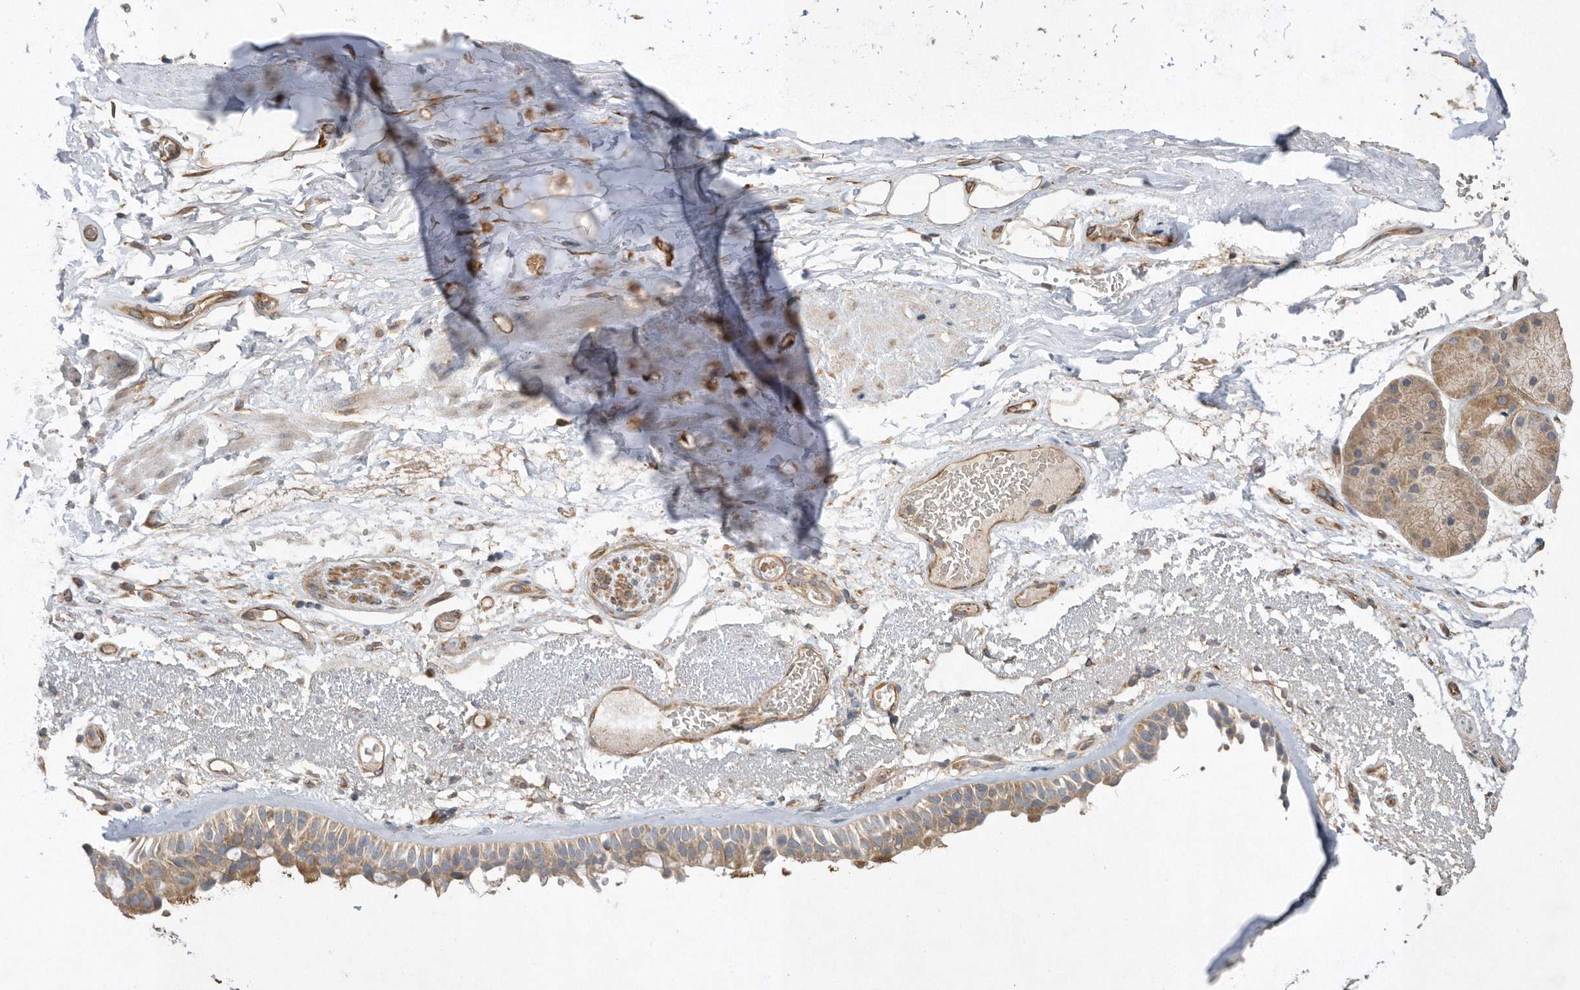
{"staining": {"intensity": "moderate", "quantity": "25%-75%", "location": "cytoplasmic/membranous"}, "tissue": "bronchus", "cell_type": "Respiratory epithelial cells", "image_type": "normal", "snomed": [{"axis": "morphology", "description": "Normal tissue, NOS"}, {"axis": "morphology", "description": "Squamous cell carcinoma, NOS"}, {"axis": "topography", "description": "Lymph node"}, {"axis": "topography", "description": "Bronchus"}, {"axis": "topography", "description": "Lung"}], "caption": "This image reveals immunohistochemistry staining of unremarkable human bronchus, with medium moderate cytoplasmic/membranous positivity in approximately 25%-75% of respiratory epithelial cells.", "gene": "PON2", "patient": {"sex": "male", "age": 66}}